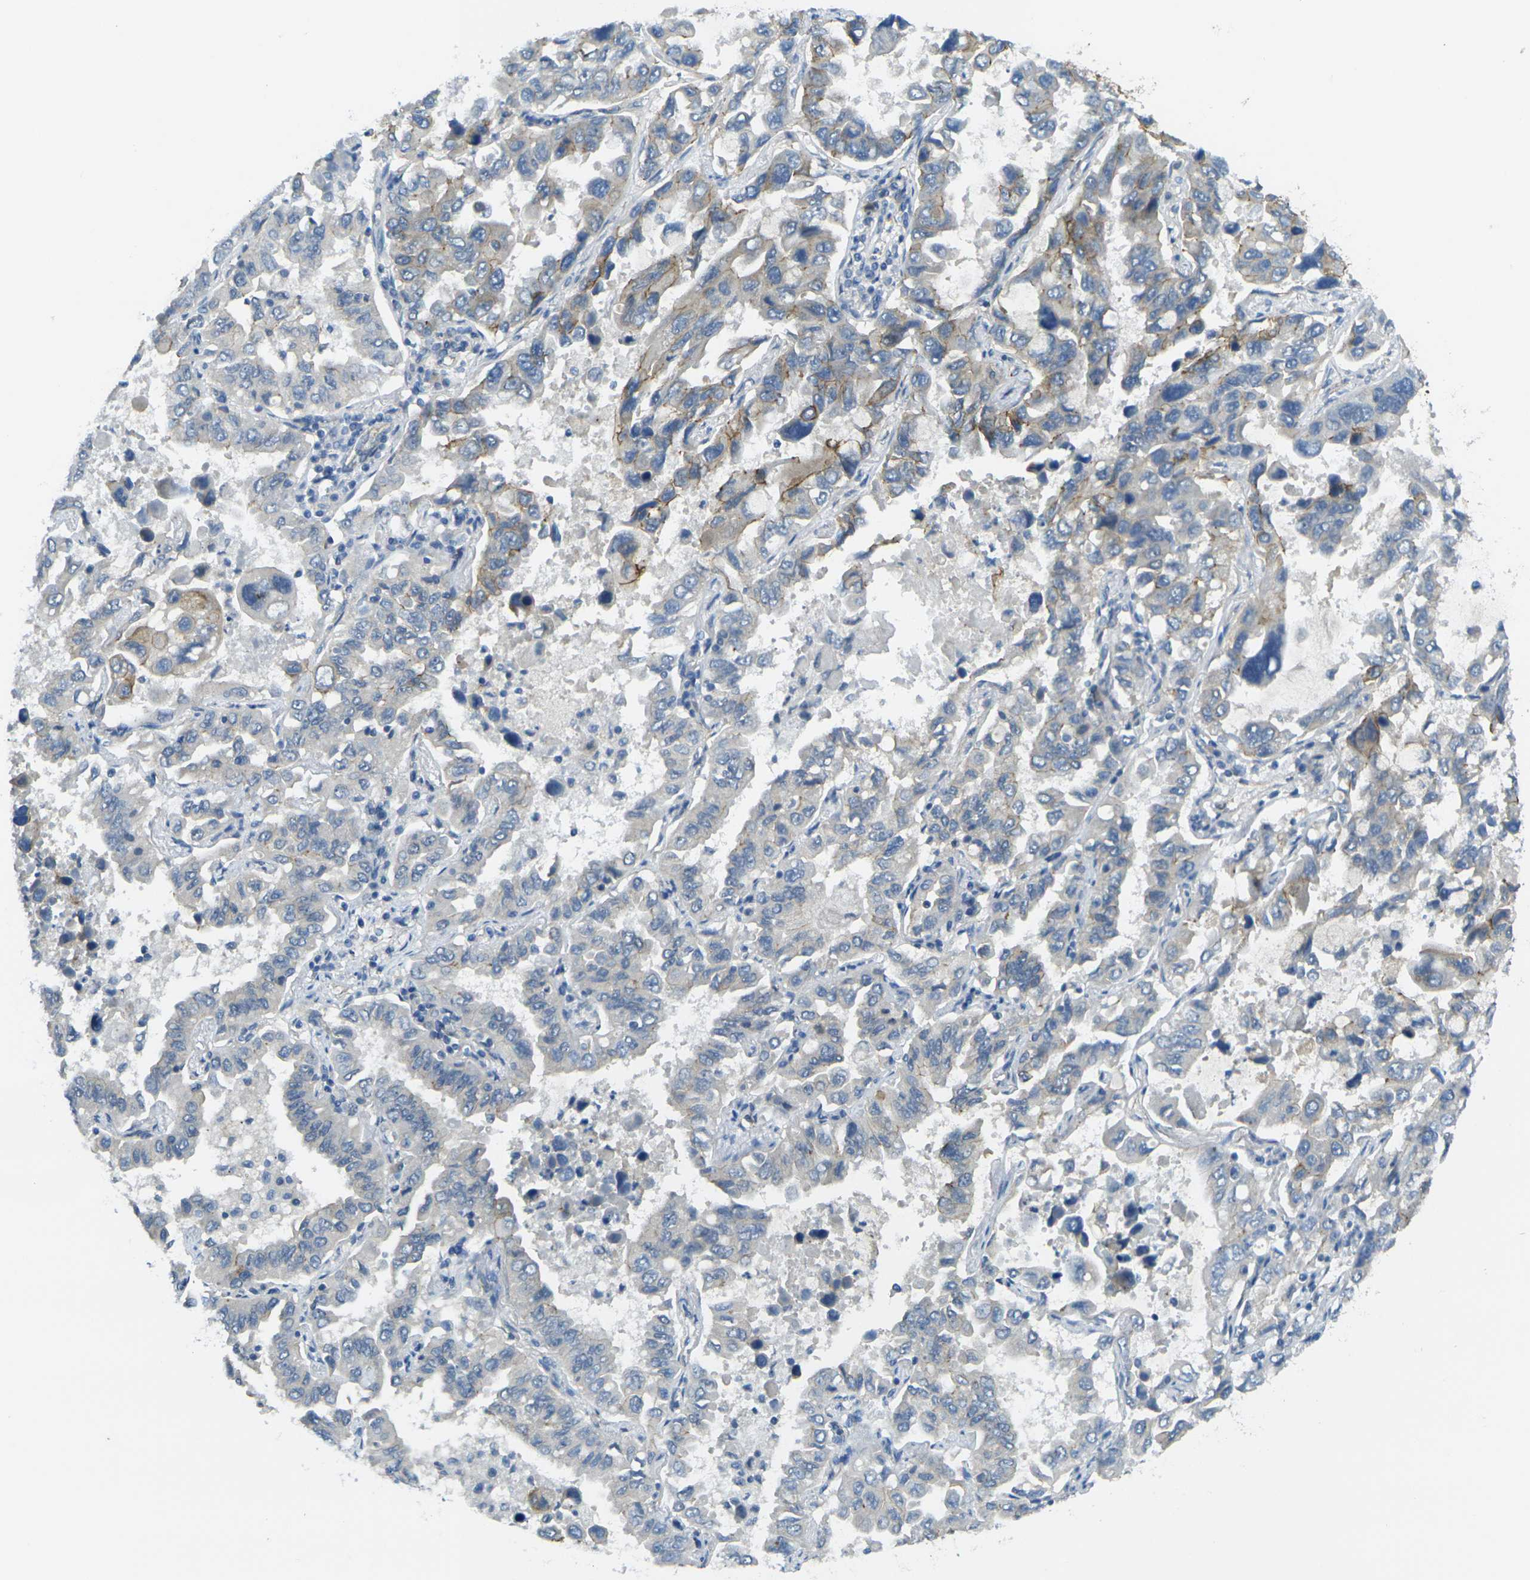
{"staining": {"intensity": "weak", "quantity": "<25%", "location": "cytoplasmic/membranous"}, "tissue": "lung cancer", "cell_type": "Tumor cells", "image_type": "cancer", "snomed": [{"axis": "morphology", "description": "Adenocarcinoma, NOS"}, {"axis": "topography", "description": "Lung"}], "caption": "This is a photomicrograph of immunohistochemistry (IHC) staining of lung adenocarcinoma, which shows no expression in tumor cells.", "gene": "RHBDD1", "patient": {"sex": "male", "age": 64}}